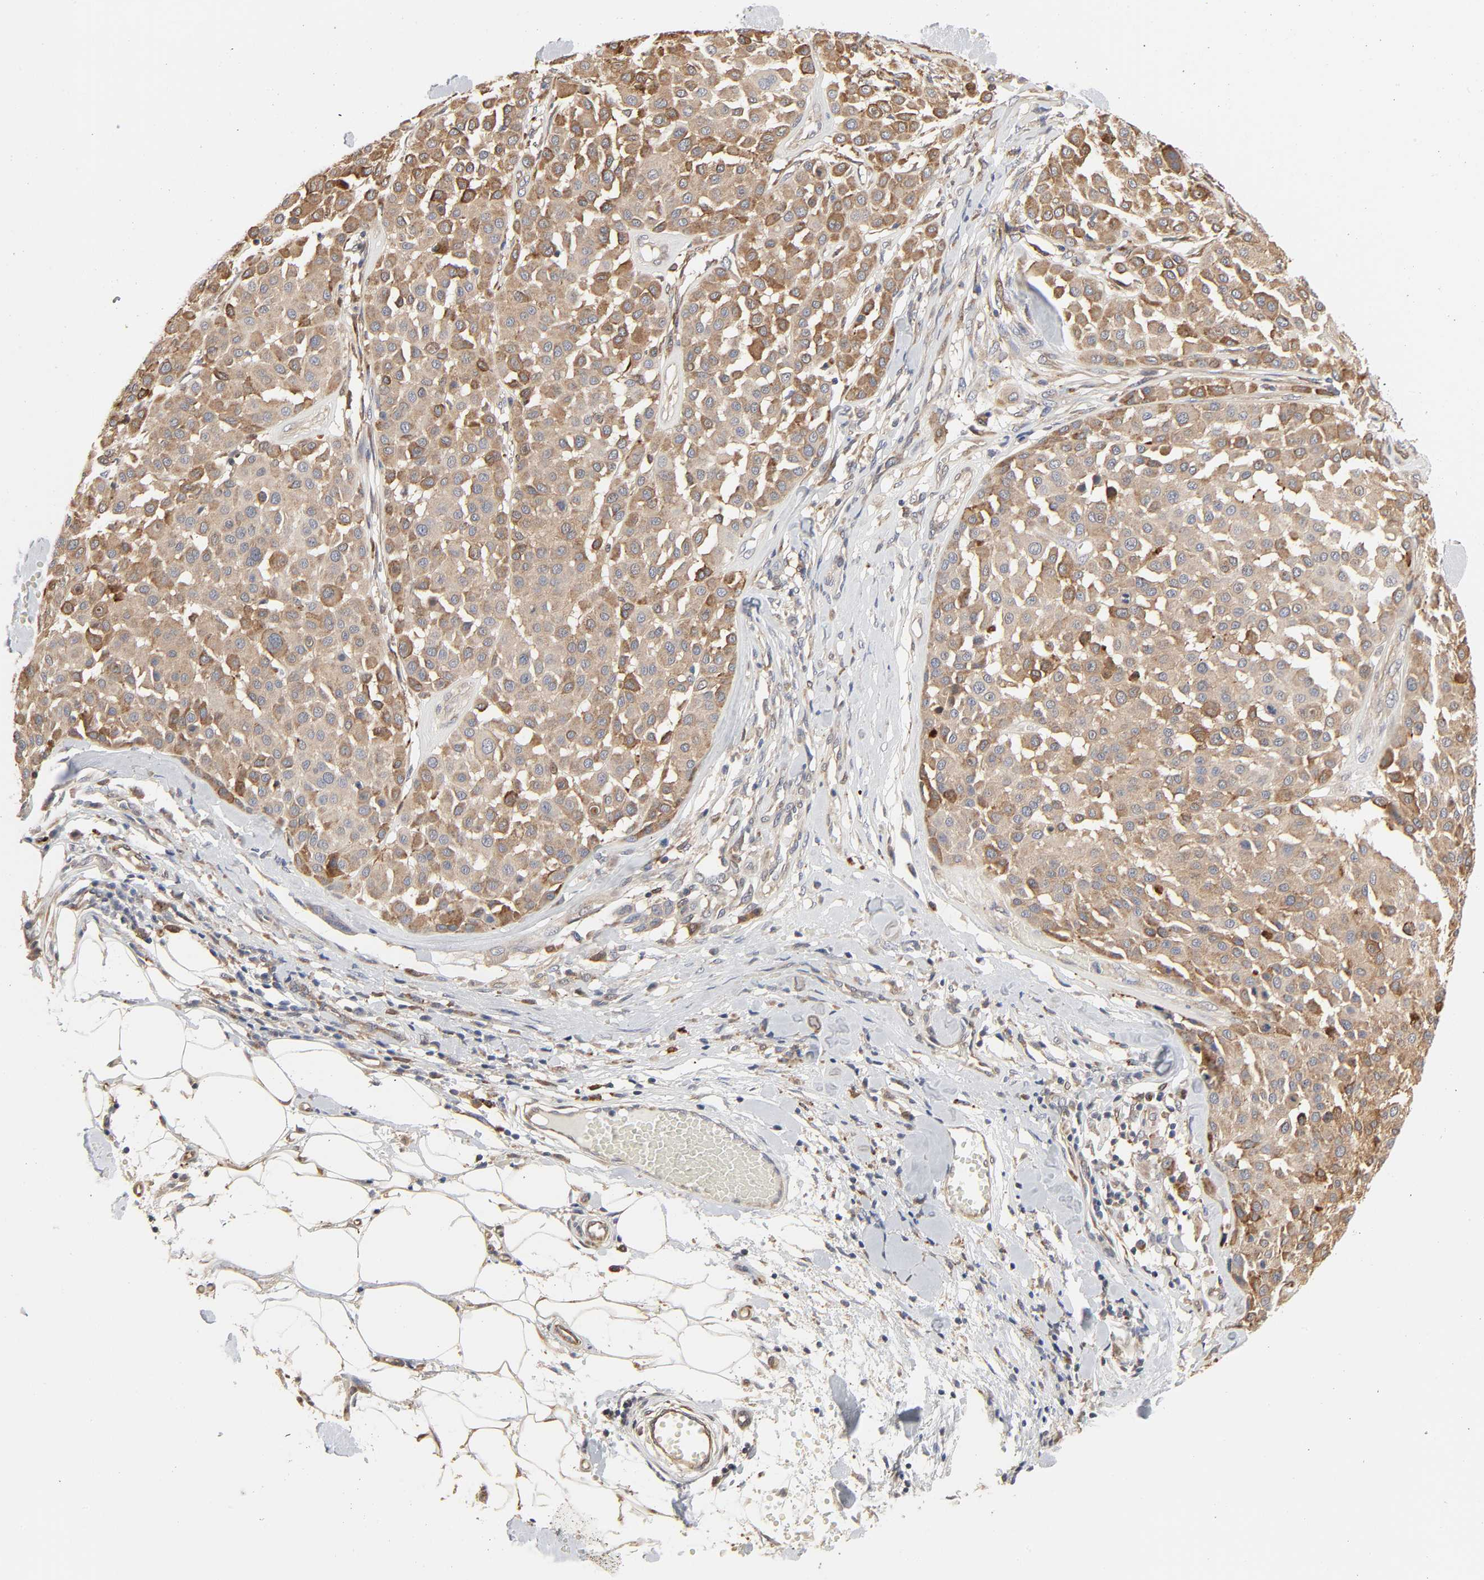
{"staining": {"intensity": "moderate", "quantity": ">75%", "location": "cytoplasmic/membranous"}, "tissue": "melanoma", "cell_type": "Tumor cells", "image_type": "cancer", "snomed": [{"axis": "morphology", "description": "Malignant melanoma, Metastatic site"}, {"axis": "topography", "description": "Soft tissue"}], "caption": "An immunohistochemistry (IHC) micrograph of tumor tissue is shown. Protein staining in brown shows moderate cytoplasmic/membranous positivity in malignant melanoma (metastatic site) within tumor cells. Nuclei are stained in blue.", "gene": "NDRG2", "patient": {"sex": "male", "age": 41}}